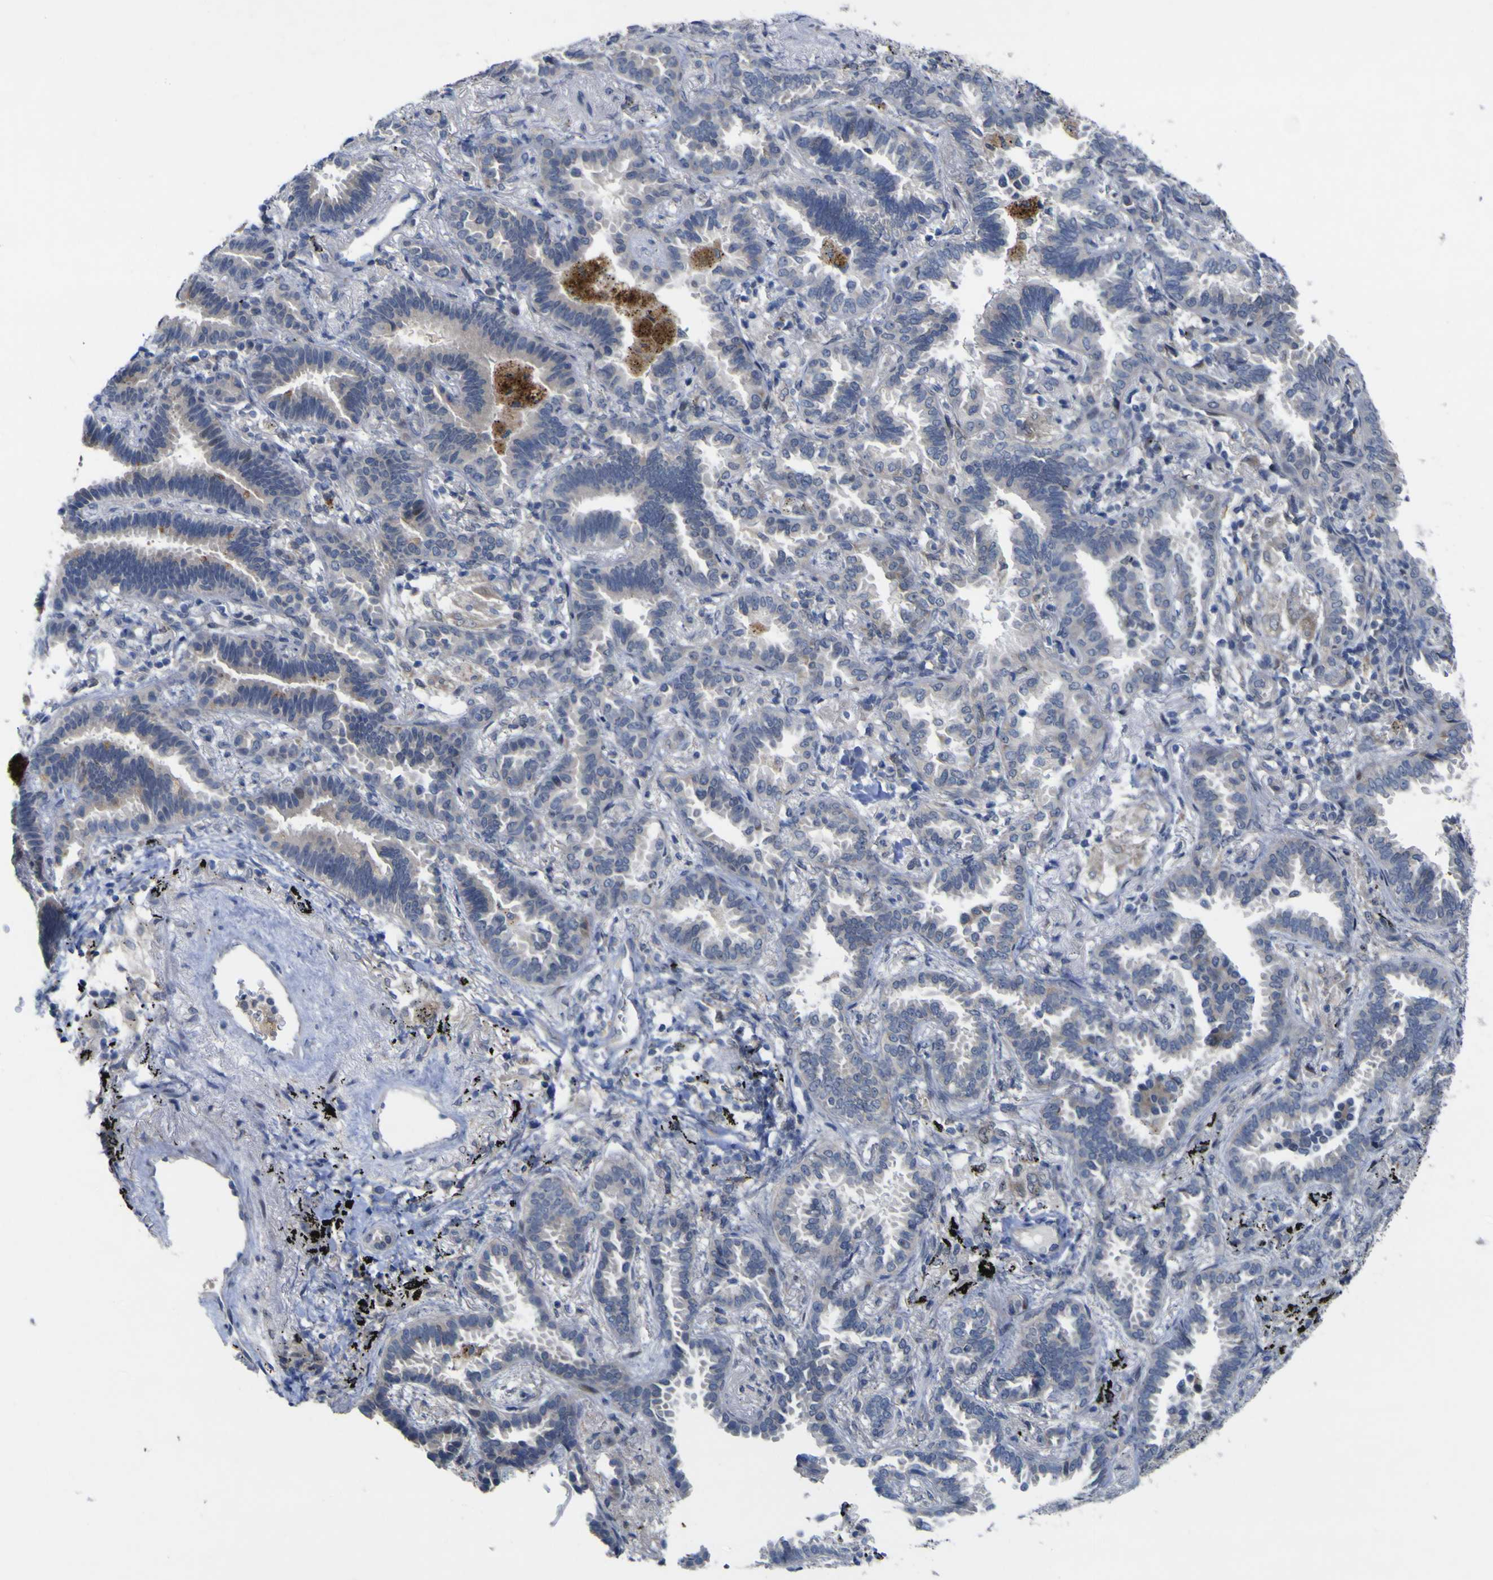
{"staining": {"intensity": "weak", "quantity": "<25%", "location": "cytoplasmic/membranous"}, "tissue": "lung cancer", "cell_type": "Tumor cells", "image_type": "cancer", "snomed": [{"axis": "morphology", "description": "Normal tissue, NOS"}, {"axis": "morphology", "description": "Adenocarcinoma, NOS"}, {"axis": "topography", "description": "Lung"}], "caption": "This is a photomicrograph of immunohistochemistry staining of lung adenocarcinoma, which shows no positivity in tumor cells. The staining is performed using DAB (3,3'-diaminobenzidine) brown chromogen with nuclei counter-stained in using hematoxylin.", "gene": "NAV1", "patient": {"sex": "male", "age": 59}}